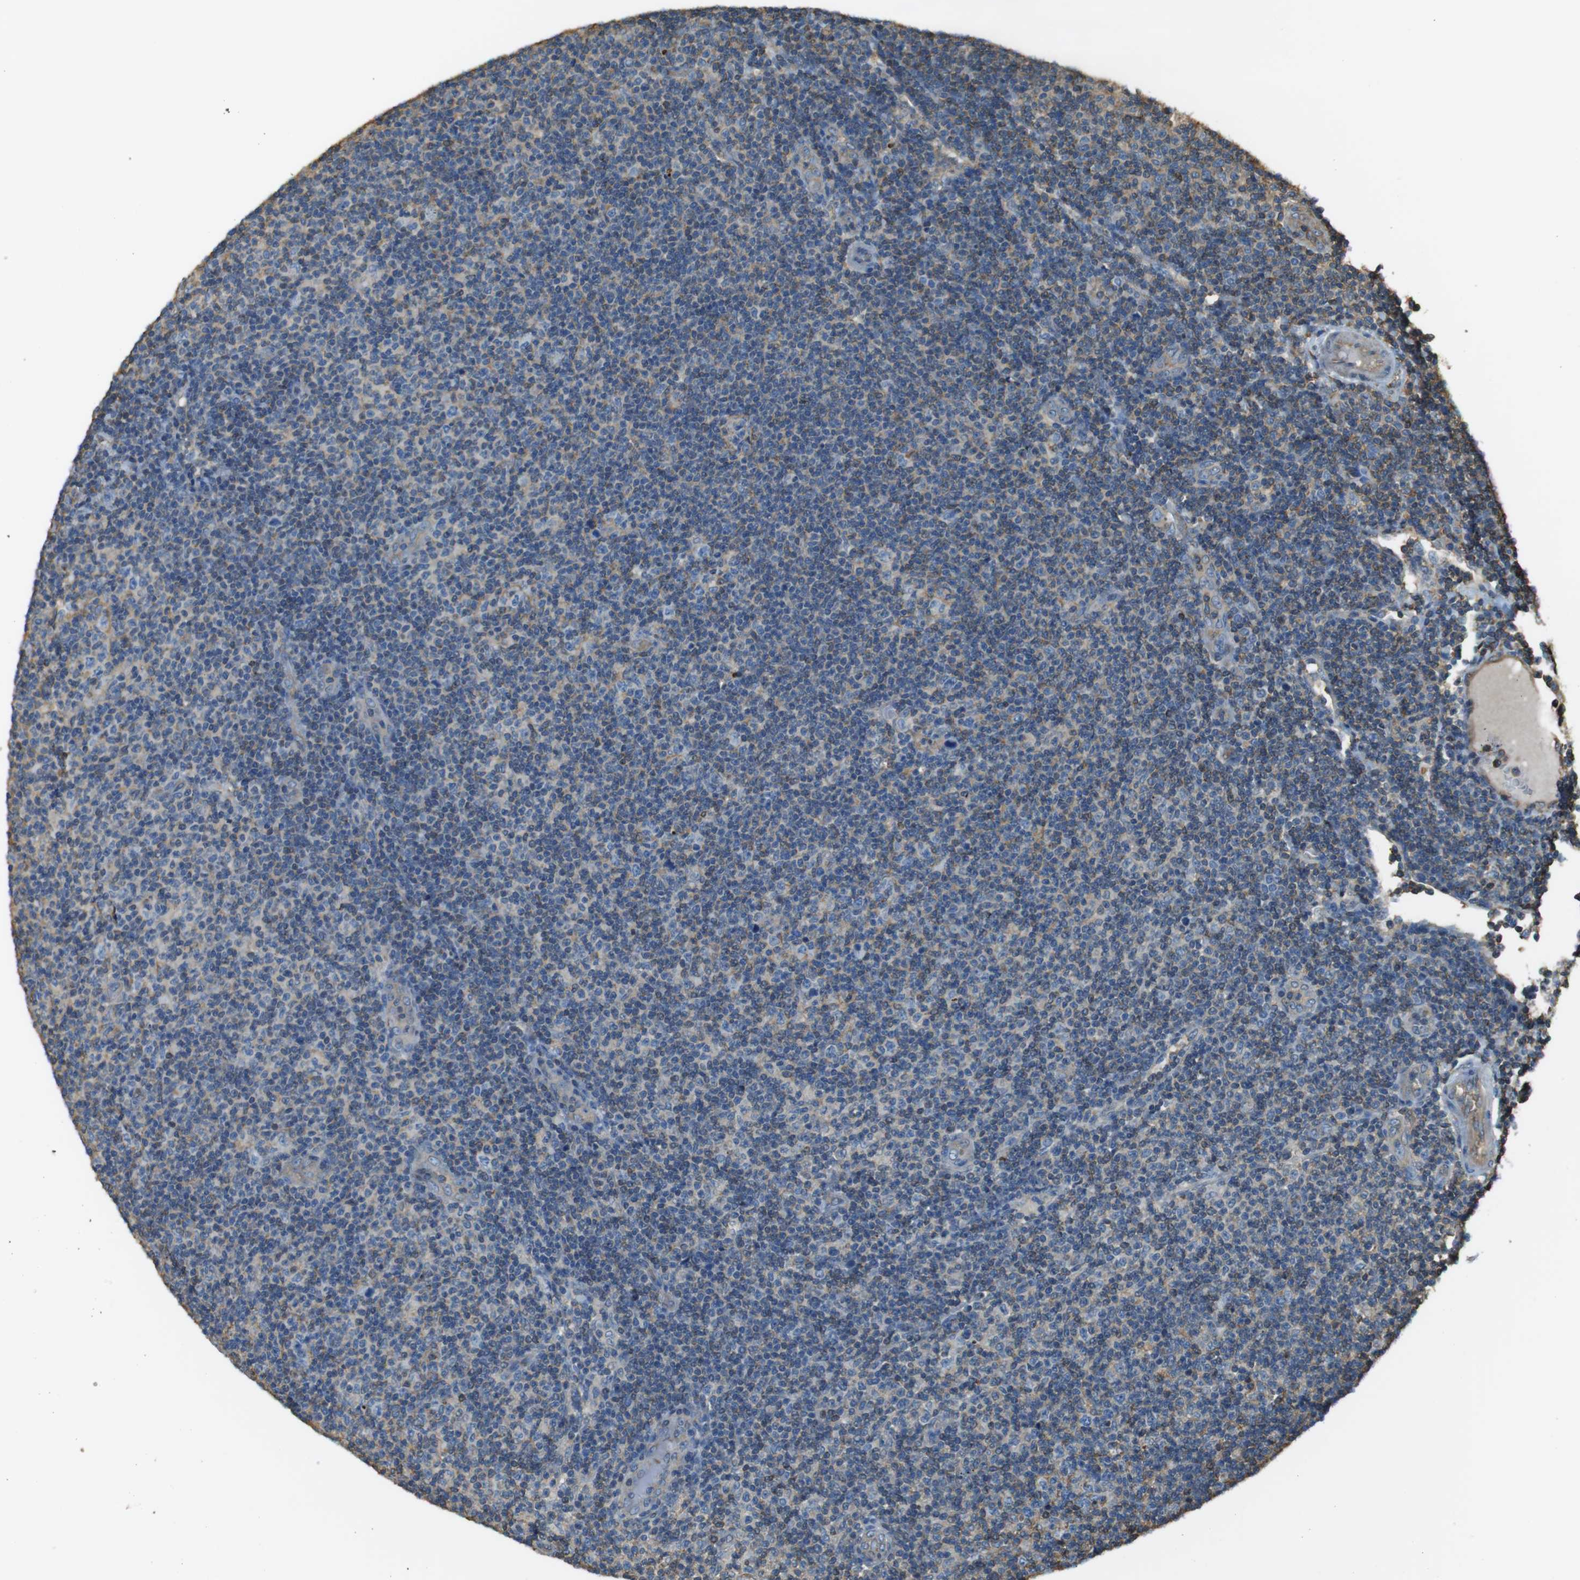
{"staining": {"intensity": "negative", "quantity": "none", "location": "none"}, "tissue": "lymphoma", "cell_type": "Tumor cells", "image_type": "cancer", "snomed": [{"axis": "morphology", "description": "Malignant lymphoma, non-Hodgkin's type, Low grade"}, {"axis": "topography", "description": "Lymph node"}], "caption": "There is no significant expression in tumor cells of malignant lymphoma, non-Hodgkin's type (low-grade). Brightfield microscopy of immunohistochemistry stained with DAB (3,3'-diaminobenzidine) (brown) and hematoxylin (blue), captured at high magnification.", "gene": "FCAR", "patient": {"sex": "male", "age": 83}}